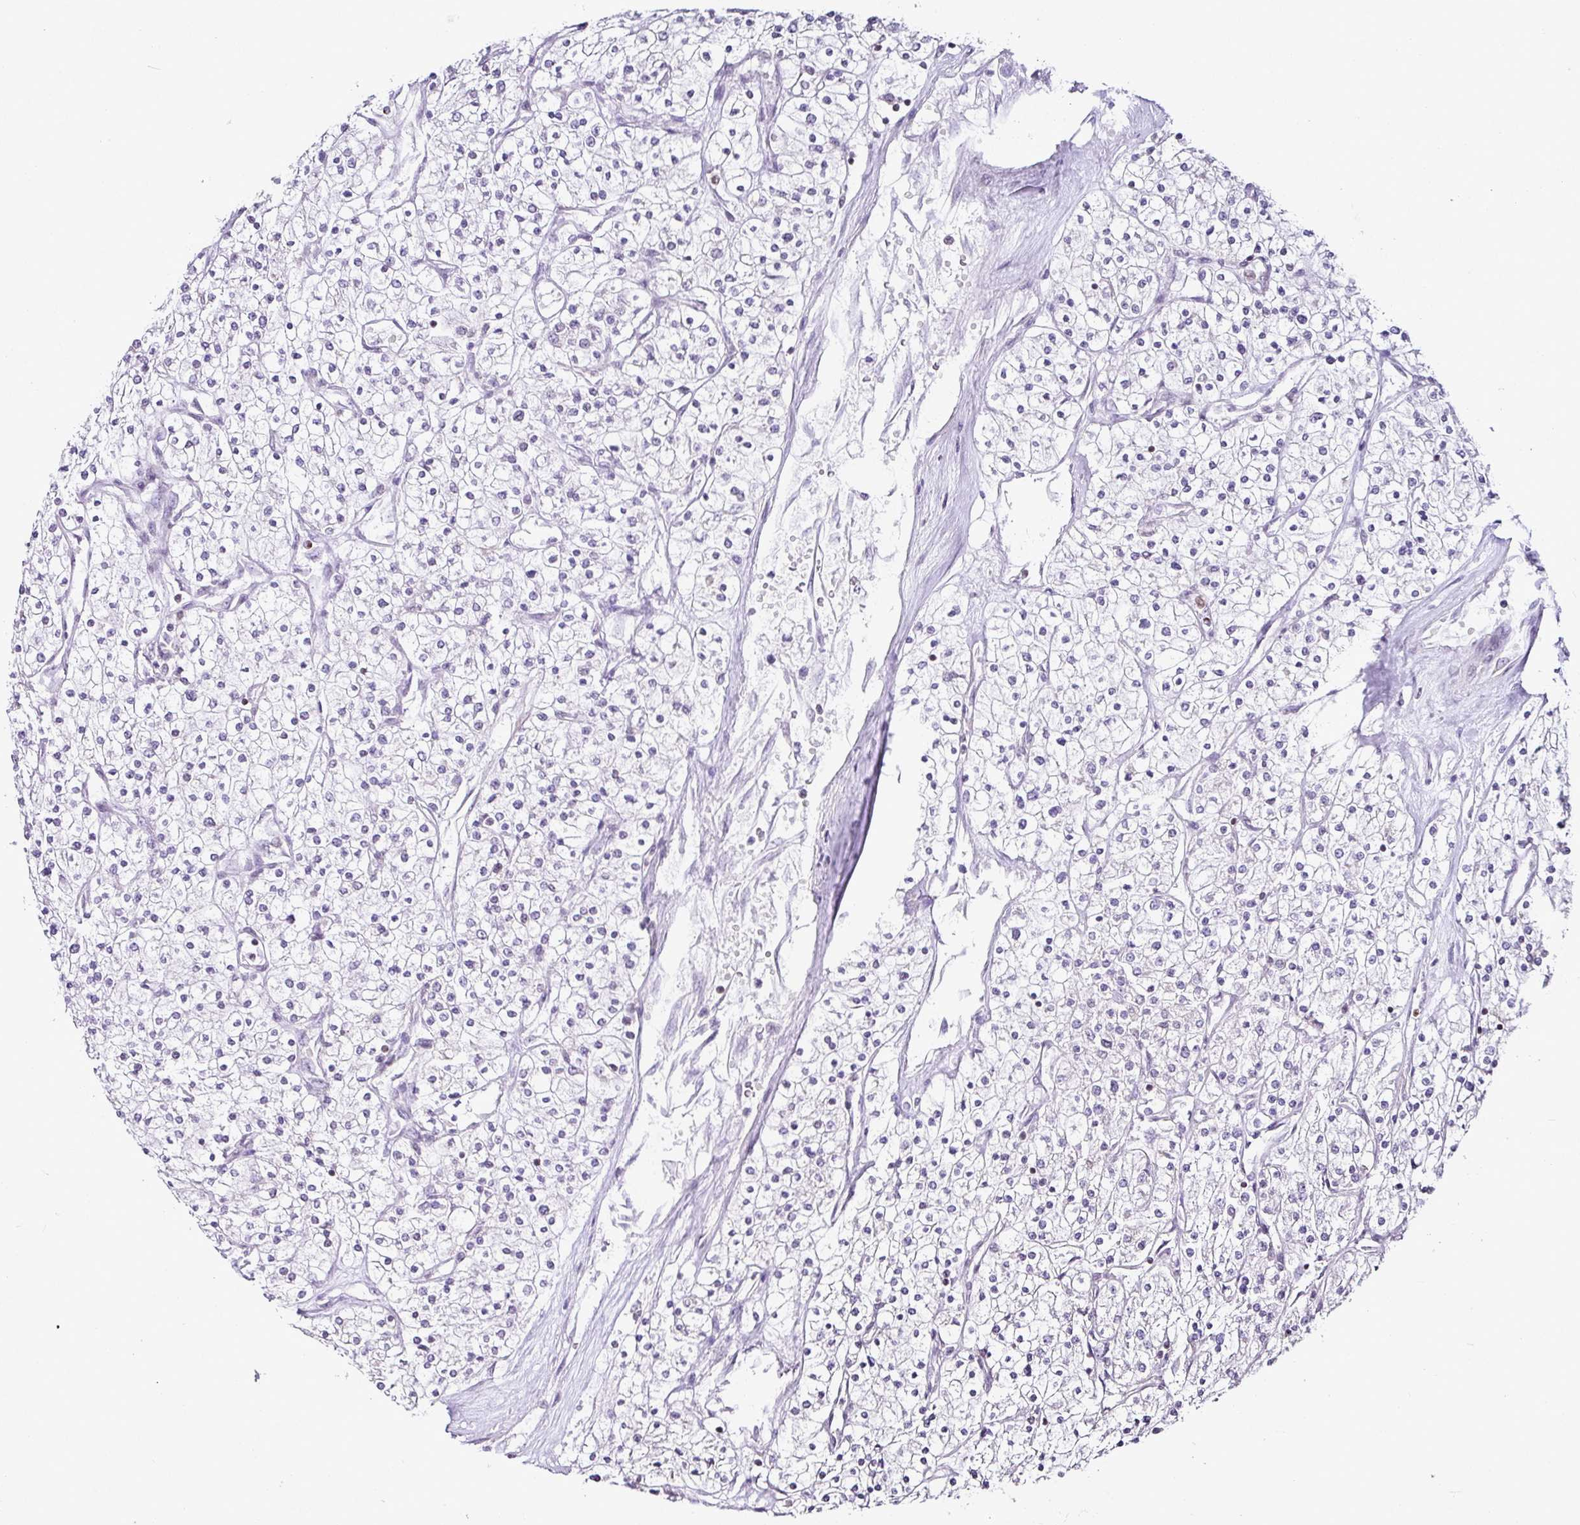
{"staining": {"intensity": "negative", "quantity": "none", "location": "none"}, "tissue": "renal cancer", "cell_type": "Tumor cells", "image_type": "cancer", "snomed": [{"axis": "morphology", "description": "Adenocarcinoma, NOS"}, {"axis": "topography", "description": "Kidney"}], "caption": "Protein analysis of renal cancer shows no significant staining in tumor cells.", "gene": "FAM32A", "patient": {"sex": "male", "age": 80}}